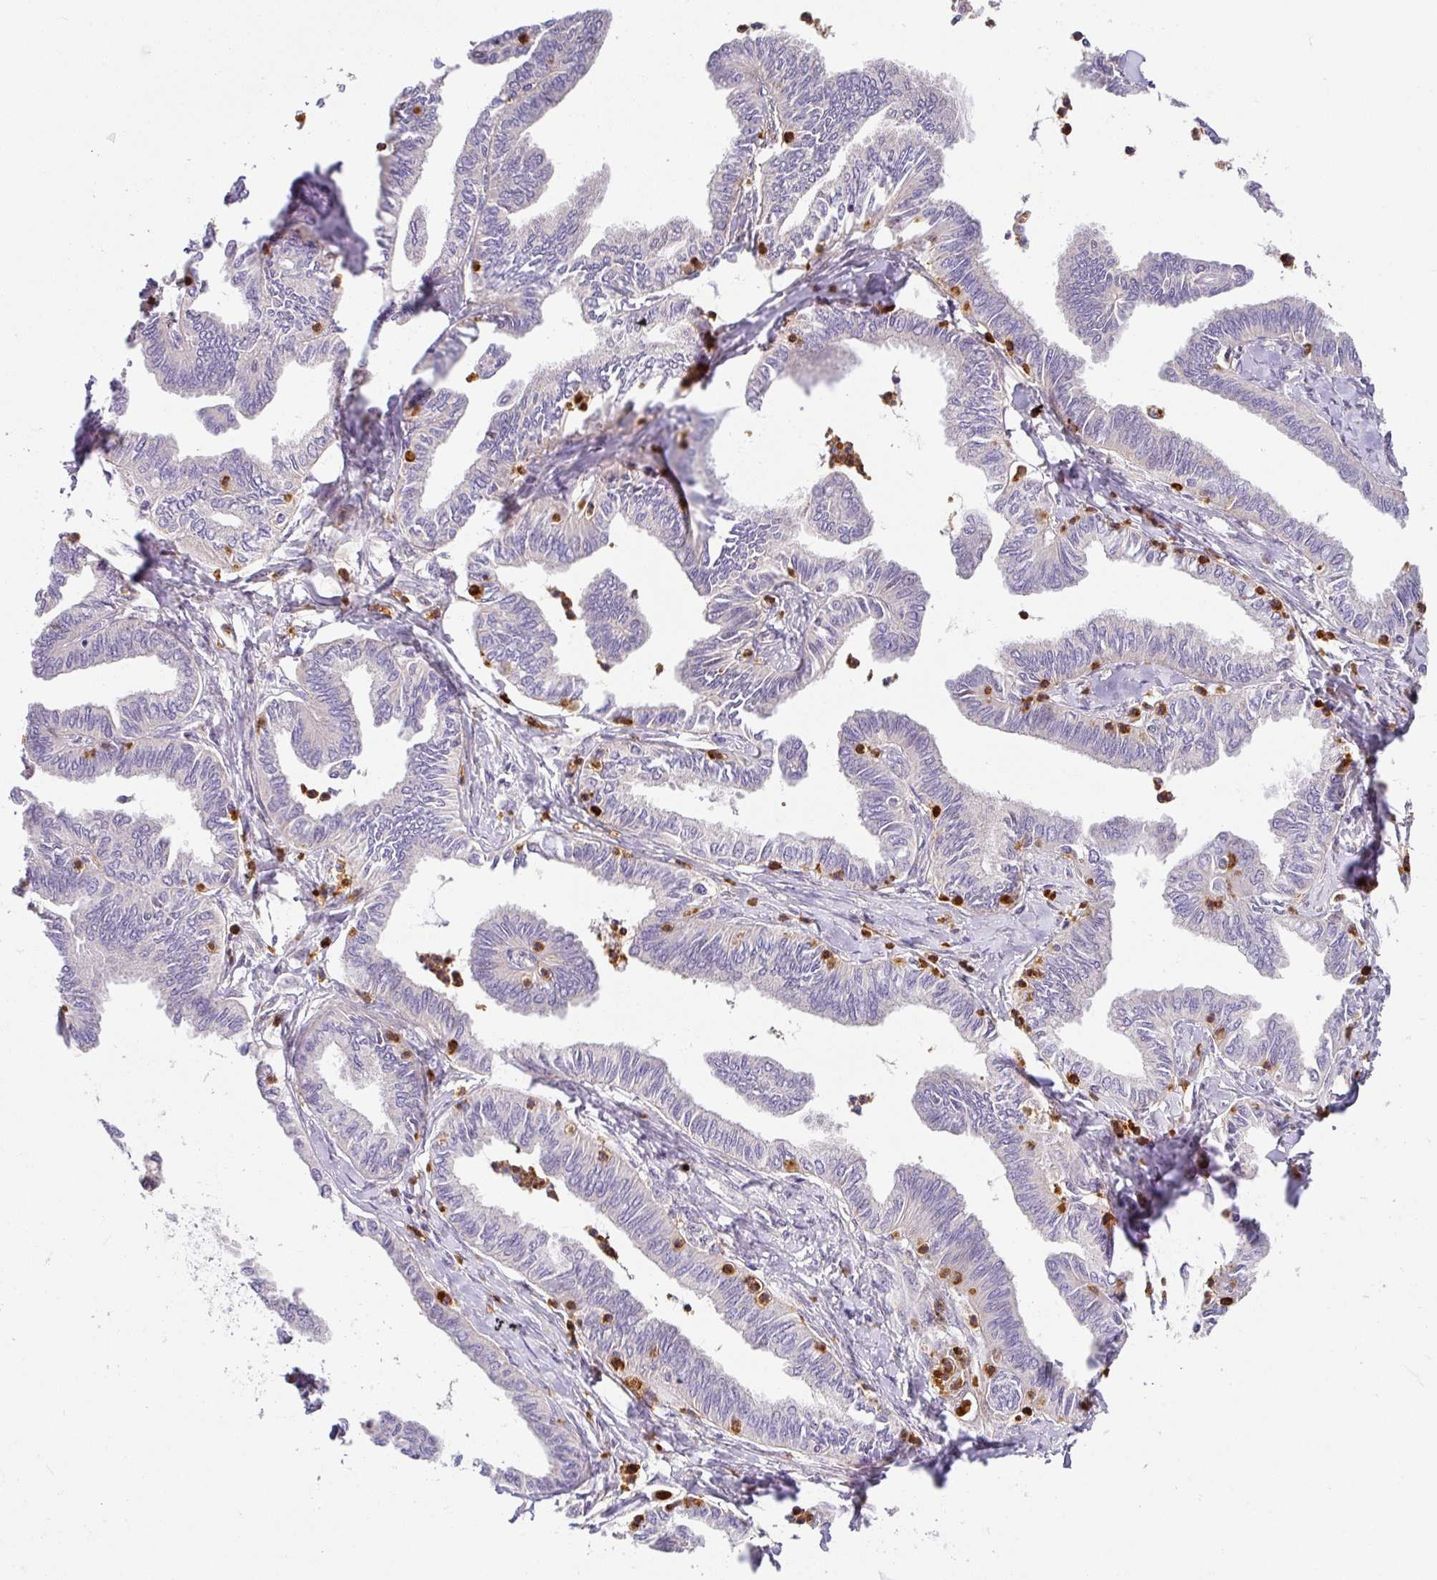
{"staining": {"intensity": "negative", "quantity": "none", "location": "none"}, "tissue": "ovarian cancer", "cell_type": "Tumor cells", "image_type": "cancer", "snomed": [{"axis": "morphology", "description": "Carcinoma, endometroid"}, {"axis": "topography", "description": "Ovary"}], "caption": "Immunohistochemistry (IHC) of human ovarian endometroid carcinoma displays no staining in tumor cells.", "gene": "CRISP3", "patient": {"sex": "female", "age": 70}}